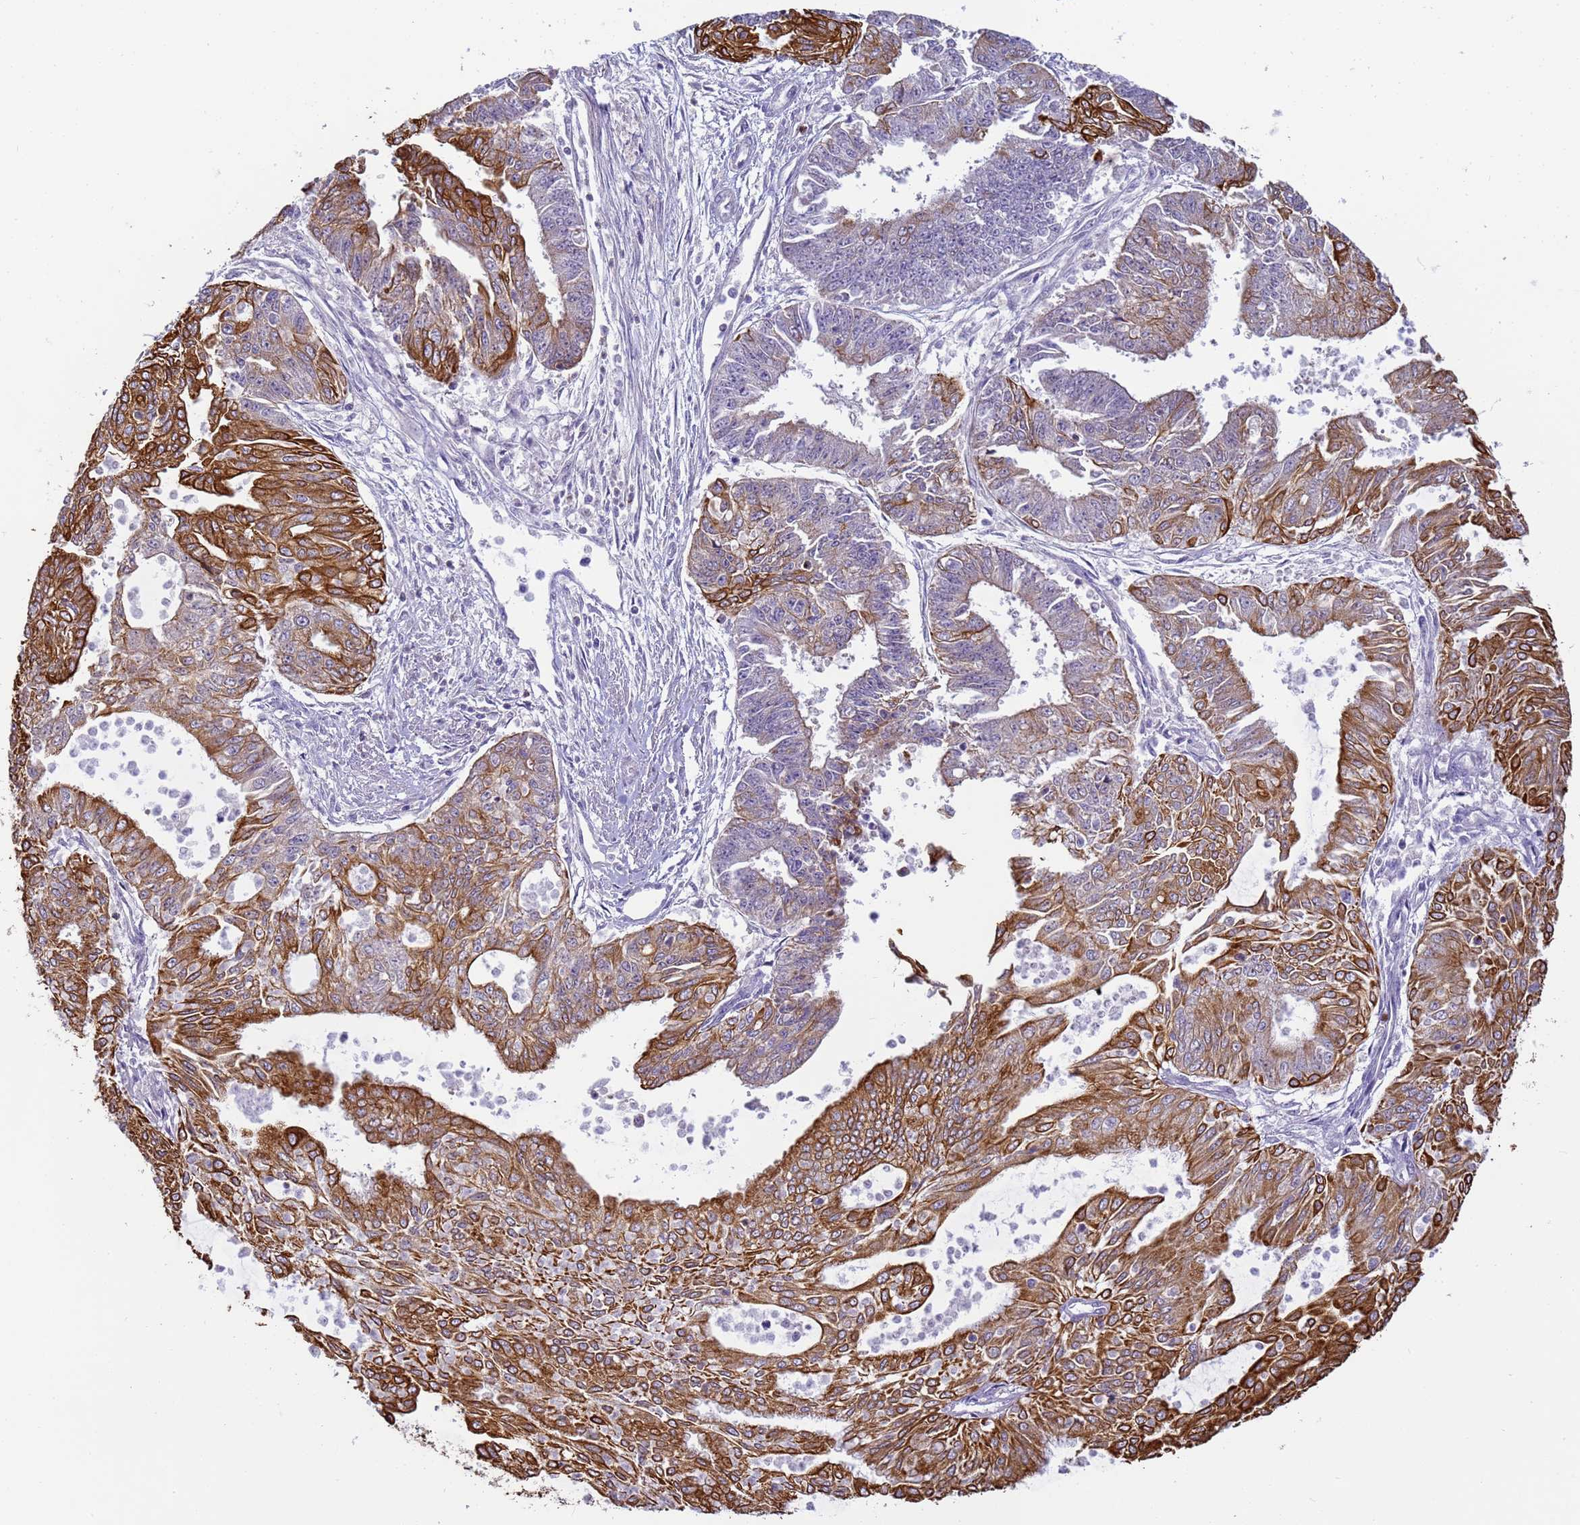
{"staining": {"intensity": "strong", "quantity": "25%-75%", "location": "cytoplasmic/membranous"}, "tissue": "endometrial cancer", "cell_type": "Tumor cells", "image_type": "cancer", "snomed": [{"axis": "morphology", "description": "Adenocarcinoma, NOS"}, {"axis": "topography", "description": "Endometrium"}], "caption": "Endometrial adenocarcinoma tissue displays strong cytoplasmic/membranous expression in approximately 25%-75% of tumor cells (DAB (3,3'-diaminobenzidine) IHC, brown staining for protein, blue staining for nuclei).", "gene": "VWA3A", "patient": {"sex": "female", "age": 73}}